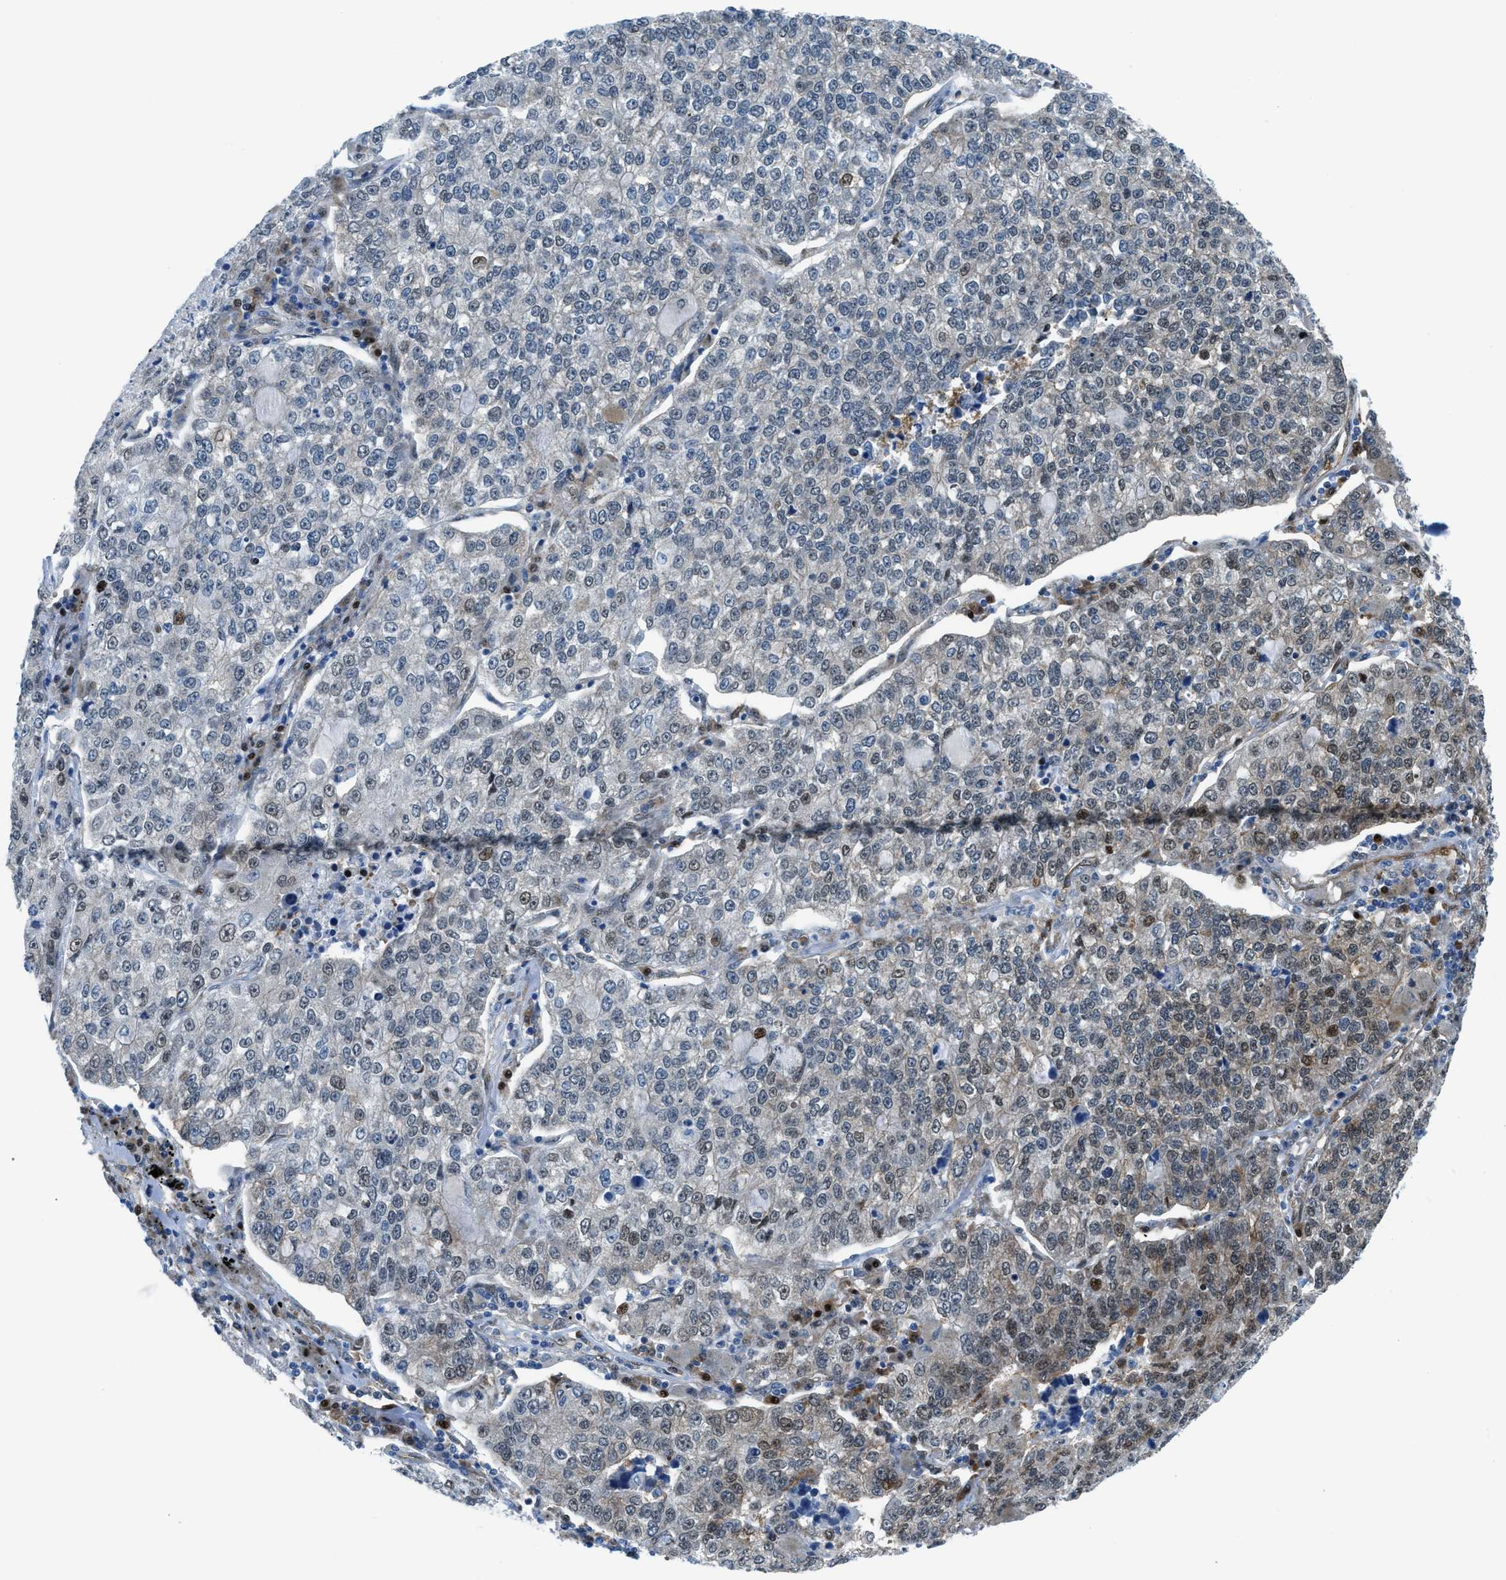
{"staining": {"intensity": "weak", "quantity": "<25%", "location": "nuclear"}, "tissue": "lung cancer", "cell_type": "Tumor cells", "image_type": "cancer", "snomed": [{"axis": "morphology", "description": "Adenocarcinoma, NOS"}, {"axis": "topography", "description": "Lung"}], "caption": "Lung cancer was stained to show a protein in brown. There is no significant staining in tumor cells. Nuclei are stained in blue.", "gene": "YWHAE", "patient": {"sex": "male", "age": 49}}